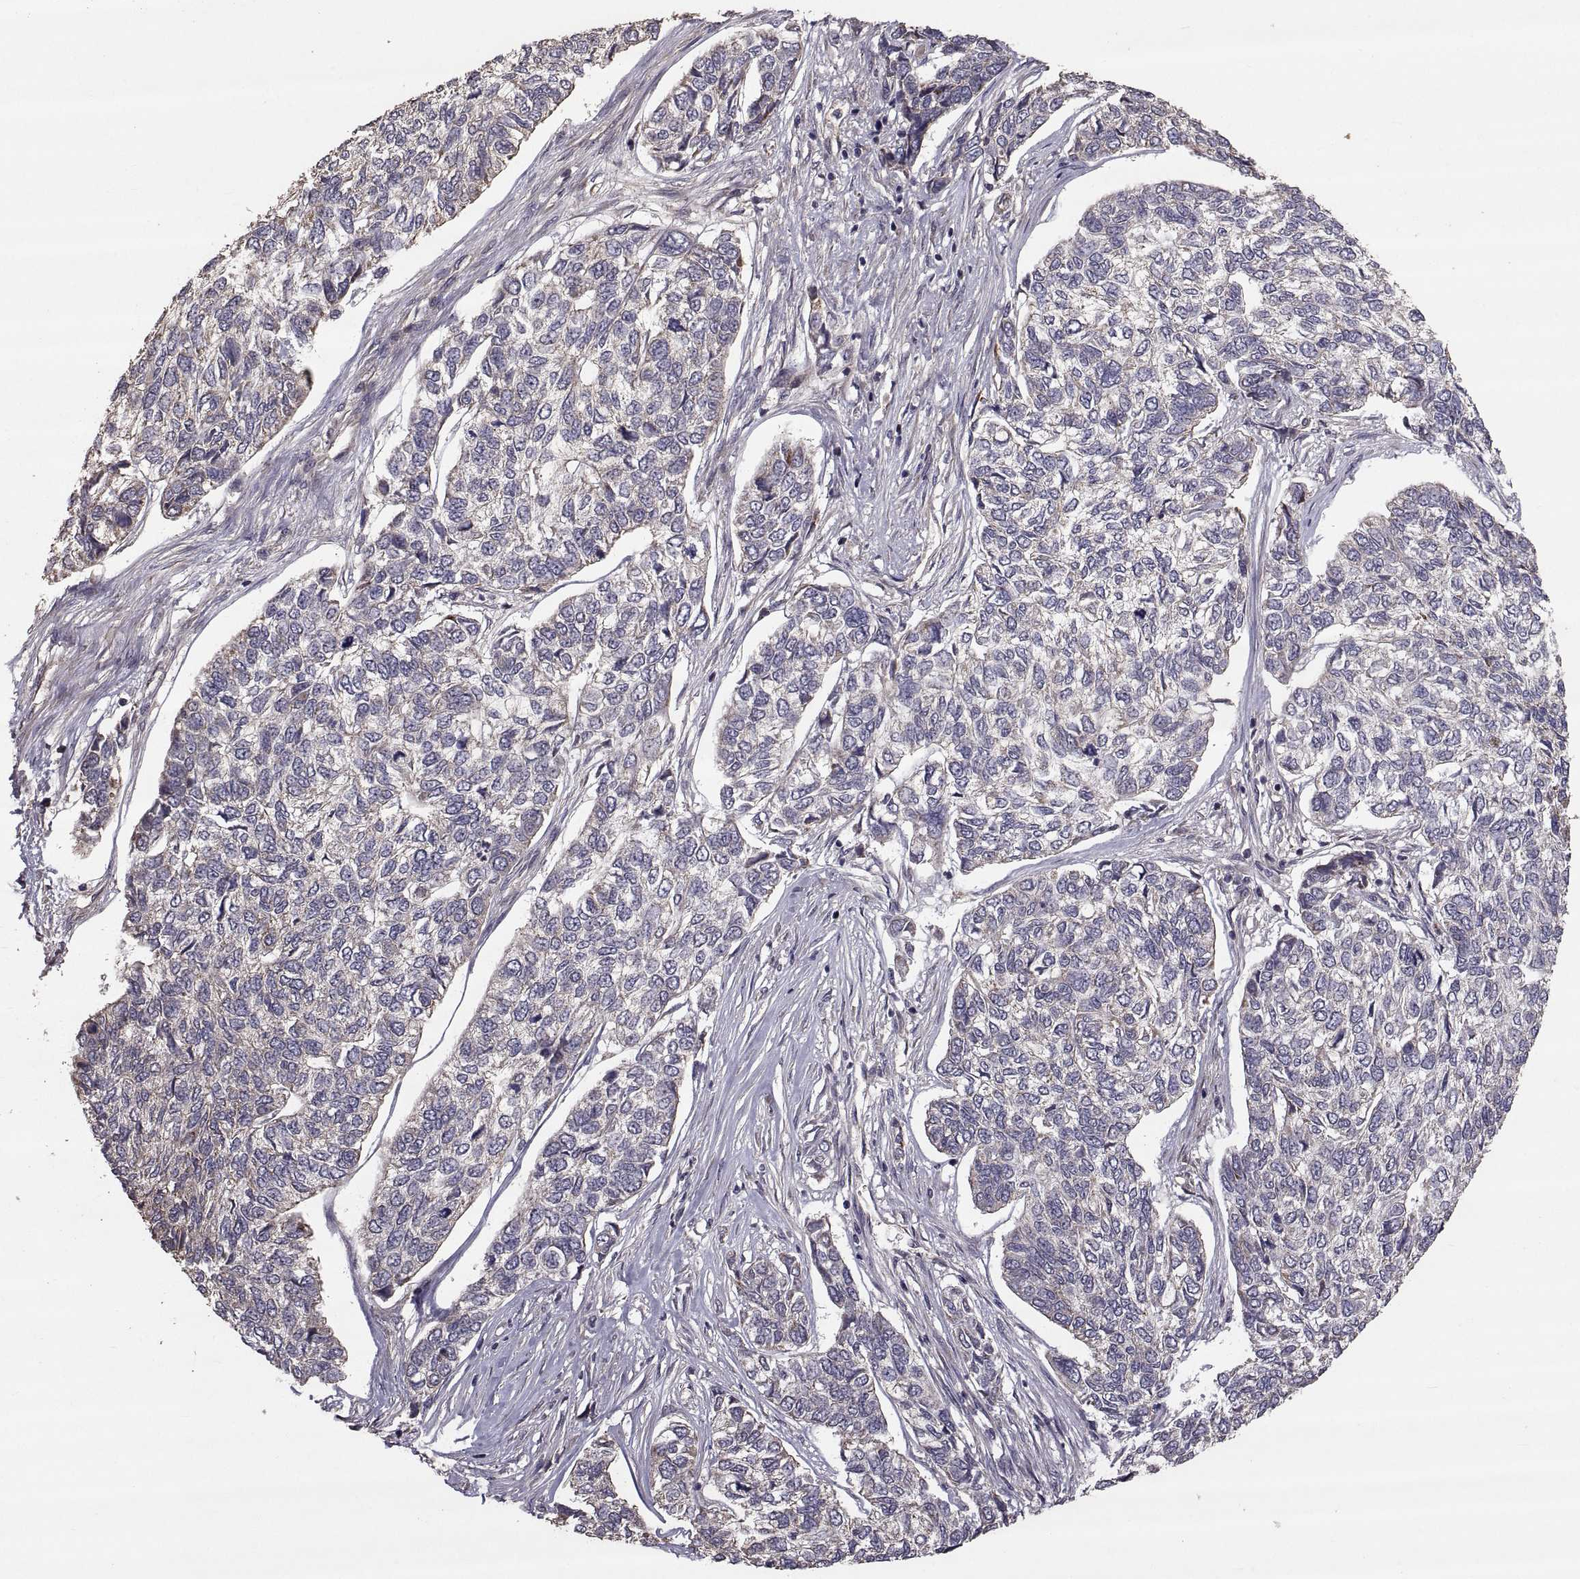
{"staining": {"intensity": "negative", "quantity": "none", "location": "none"}, "tissue": "skin cancer", "cell_type": "Tumor cells", "image_type": "cancer", "snomed": [{"axis": "morphology", "description": "Basal cell carcinoma"}, {"axis": "topography", "description": "Skin"}], "caption": "Skin cancer (basal cell carcinoma) was stained to show a protein in brown. There is no significant expression in tumor cells. Brightfield microscopy of immunohistochemistry stained with DAB (brown) and hematoxylin (blue), captured at high magnification.", "gene": "PMM2", "patient": {"sex": "female", "age": 65}}